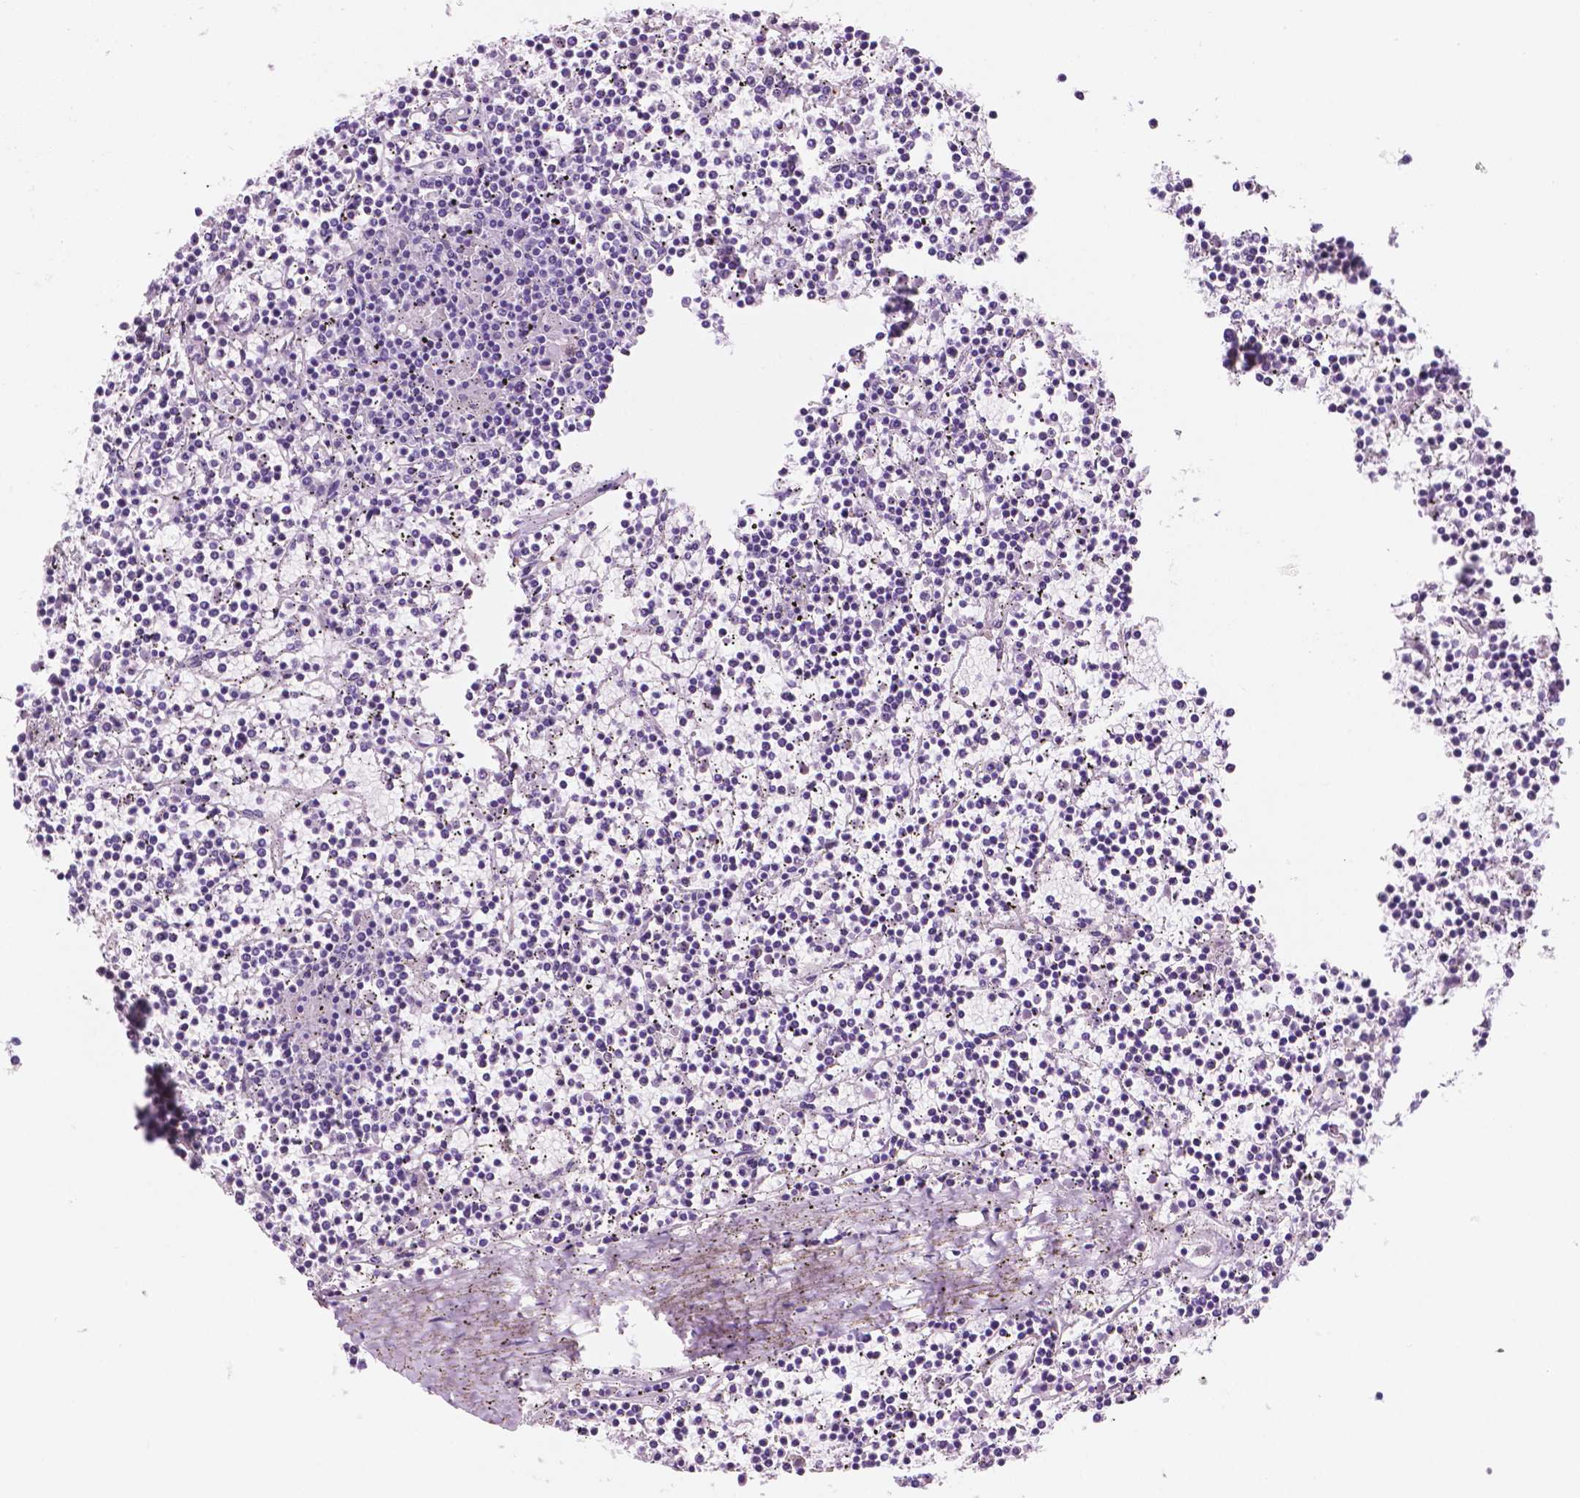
{"staining": {"intensity": "negative", "quantity": "none", "location": "none"}, "tissue": "lymphoma", "cell_type": "Tumor cells", "image_type": "cancer", "snomed": [{"axis": "morphology", "description": "Malignant lymphoma, non-Hodgkin's type, Low grade"}, {"axis": "topography", "description": "Spleen"}], "caption": "This is an immunohistochemistry (IHC) image of lymphoma. There is no expression in tumor cells.", "gene": "PPL", "patient": {"sex": "female", "age": 19}}